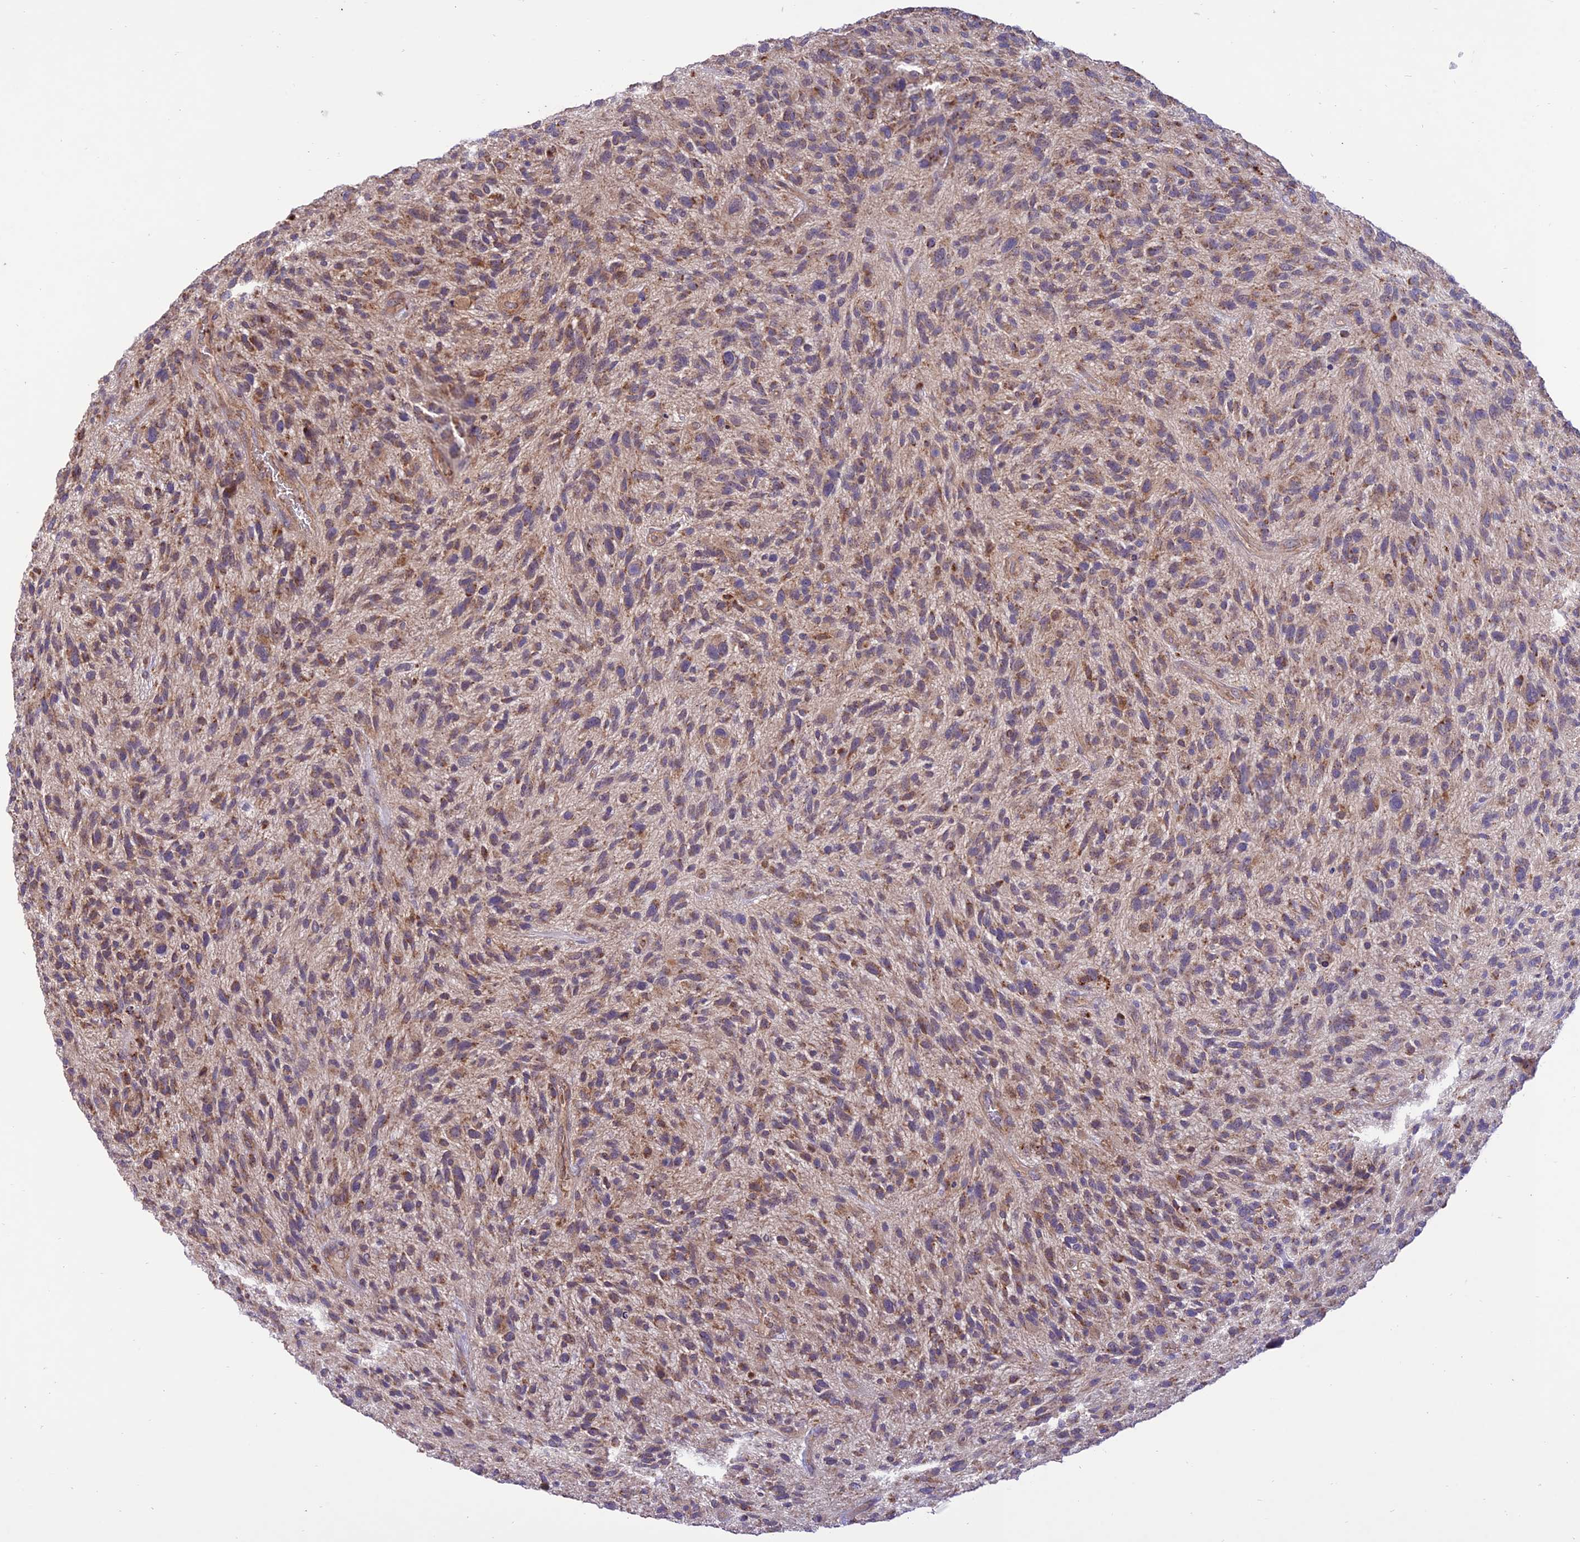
{"staining": {"intensity": "moderate", "quantity": "25%-75%", "location": "cytoplasmic/membranous"}, "tissue": "glioma", "cell_type": "Tumor cells", "image_type": "cancer", "snomed": [{"axis": "morphology", "description": "Glioma, malignant, High grade"}, {"axis": "topography", "description": "Brain"}], "caption": "Glioma tissue demonstrates moderate cytoplasmic/membranous positivity in about 25%-75% of tumor cells, visualized by immunohistochemistry.", "gene": "NDUFAF1", "patient": {"sex": "male", "age": 47}}